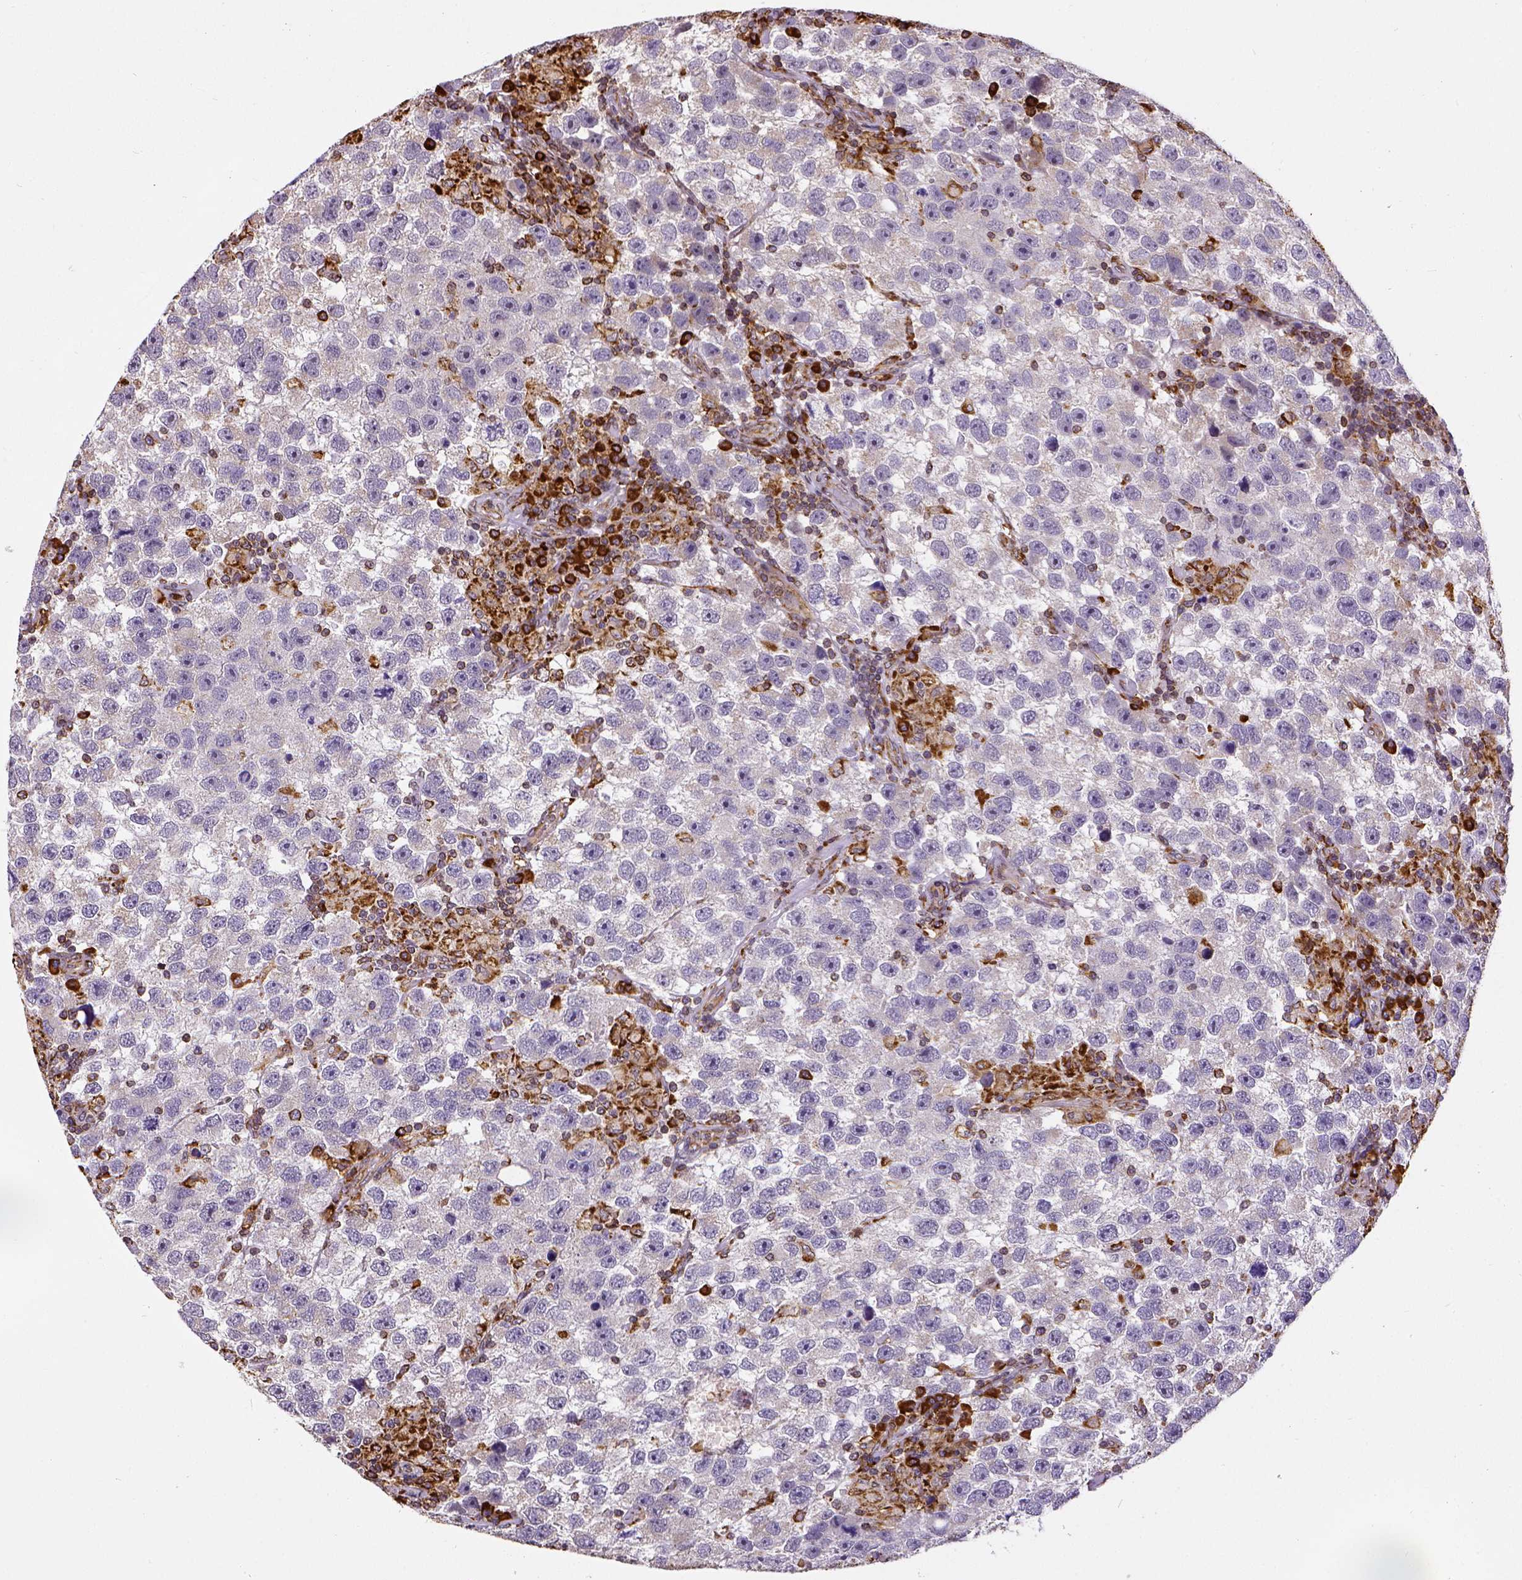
{"staining": {"intensity": "negative", "quantity": "none", "location": "none"}, "tissue": "testis cancer", "cell_type": "Tumor cells", "image_type": "cancer", "snomed": [{"axis": "morphology", "description": "Seminoma, NOS"}, {"axis": "topography", "description": "Testis"}], "caption": "Immunohistochemistry micrograph of neoplastic tissue: testis seminoma stained with DAB reveals no significant protein staining in tumor cells. (Brightfield microscopy of DAB (3,3'-diaminobenzidine) immunohistochemistry (IHC) at high magnification).", "gene": "MTDH", "patient": {"sex": "male", "age": 26}}